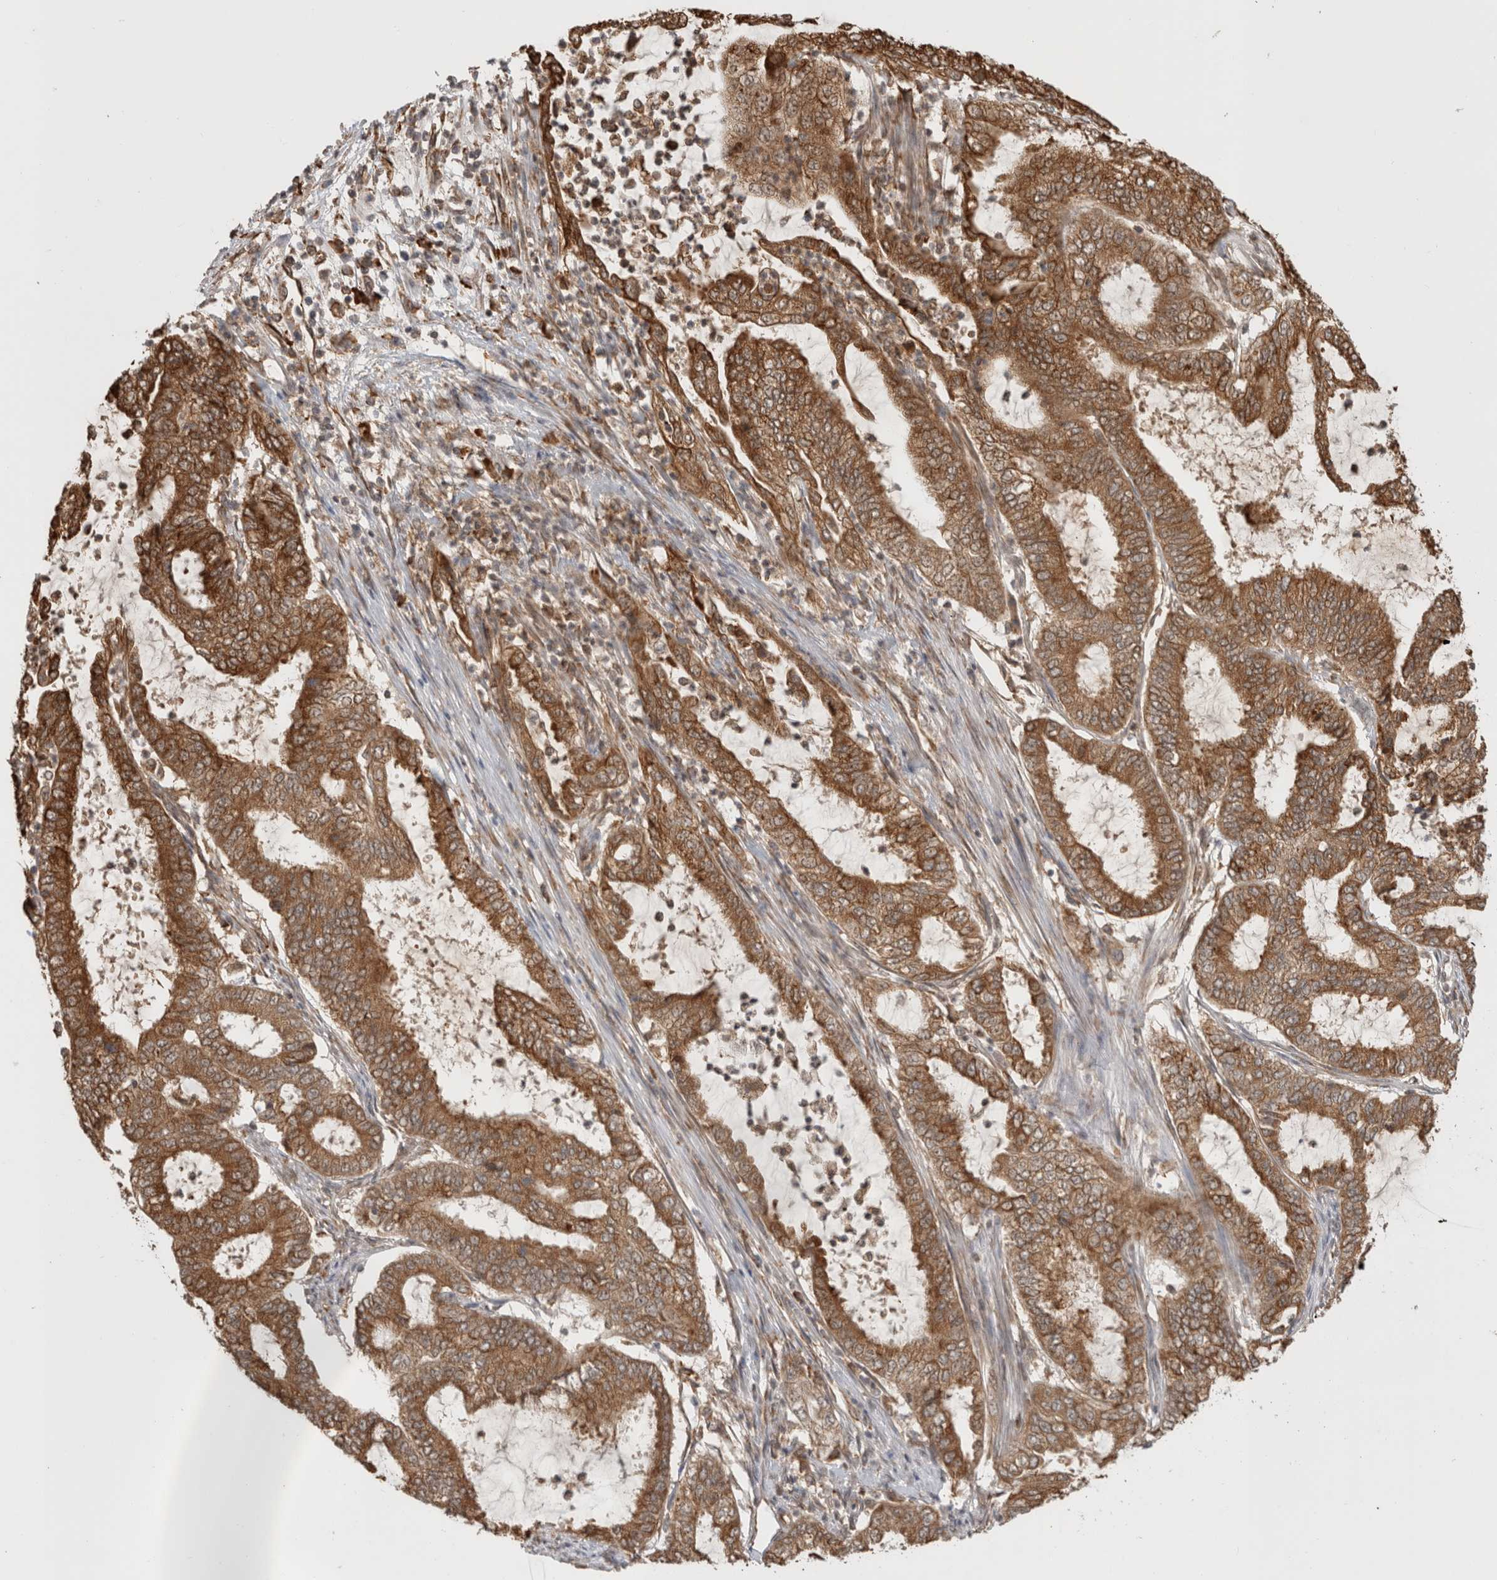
{"staining": {"intensity": "moderate", "quantity": ">75%", "location": "cytoplasmic/membranous"}, "tissue": "endometrial cancer", "cell_type": "Tumor cells", "image_type": "cancer", "snomed": [{"axis": "morphology", "description": "Adenocarcinoma, NOS"}, {"axis": "topography", "description": "Endometrium"}], "caption": "The image exhibits a brown stain indicating the presence of a protein in the cytoplasmic/membranous of tumor cells in endometrial adenocarcinoma. Ihc stains the protein in brown and the nuclei are stained blue.", "gene": "MS4A7", "patient": {"sex": "female", "age": 51}}